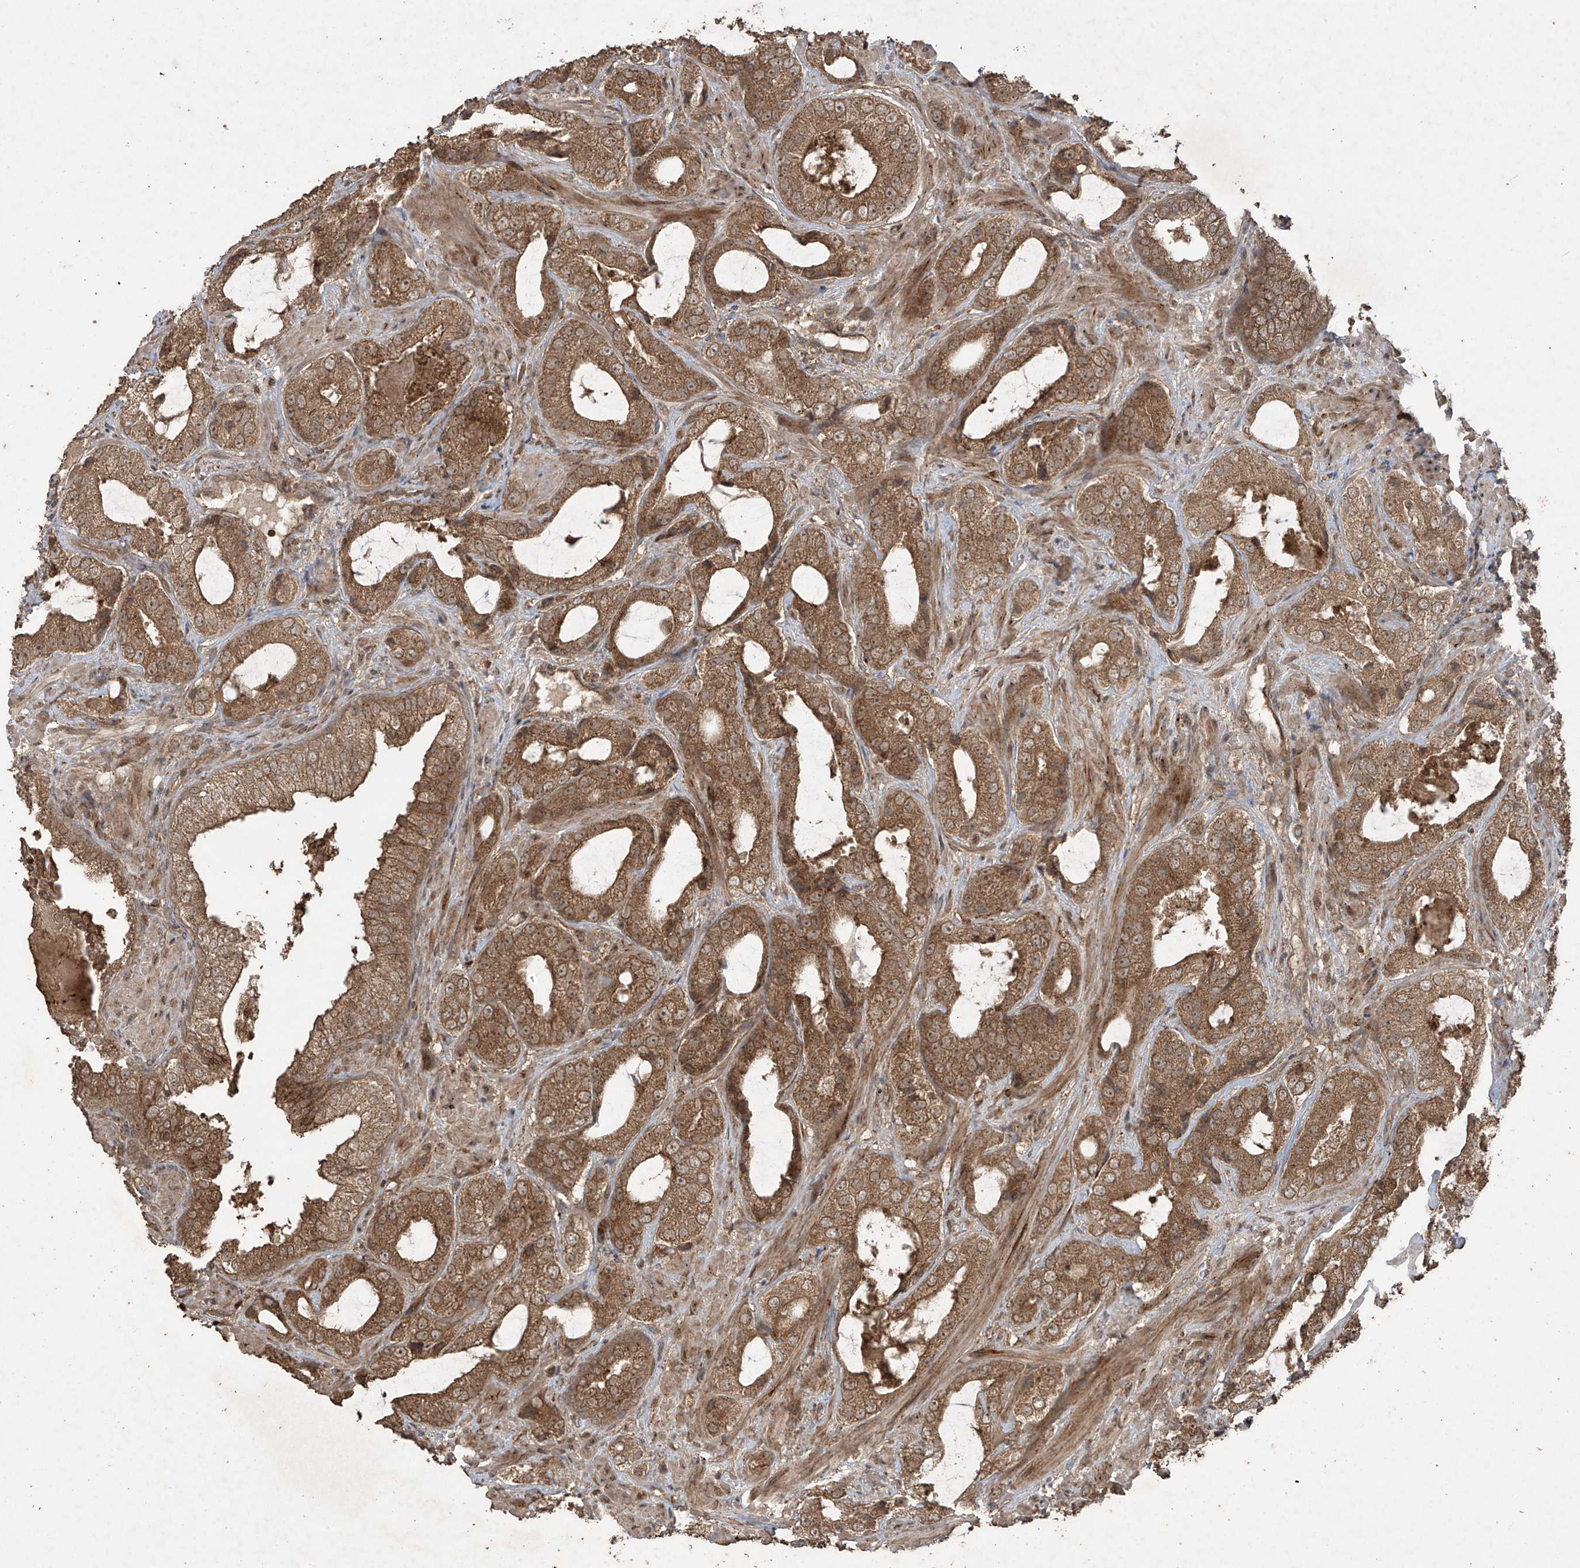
{"staining": {"intensity": "moderate", "quantity": ">75%", "location": "cytoplasmic/membranous"}, "tissue": "prostate cancer", "cell_type": "Tumor cells", "image_type": "cancer", "snomed": [{"axis": "morphology", "description": "Normal tissue, NOS"}, {"axis": "morphology", "description": "Adenocarcinoma, High grade"}, {"axis": "topography", "description": "Prostate"}, {"axis": "topography", "description": "Peripheral nerve tissue"}], "caption": "Prostate adenocarcinoma (high-grade) stained with DAB (3,3'-diaminobenzidine) immunohistochemistry (IHC) displays medium levels of moderate cytoplasmic/membranous staining in about >75% of tumor cells.", "gene": "PGPEP1", "patient": {"sex": "male", "age": 59}}